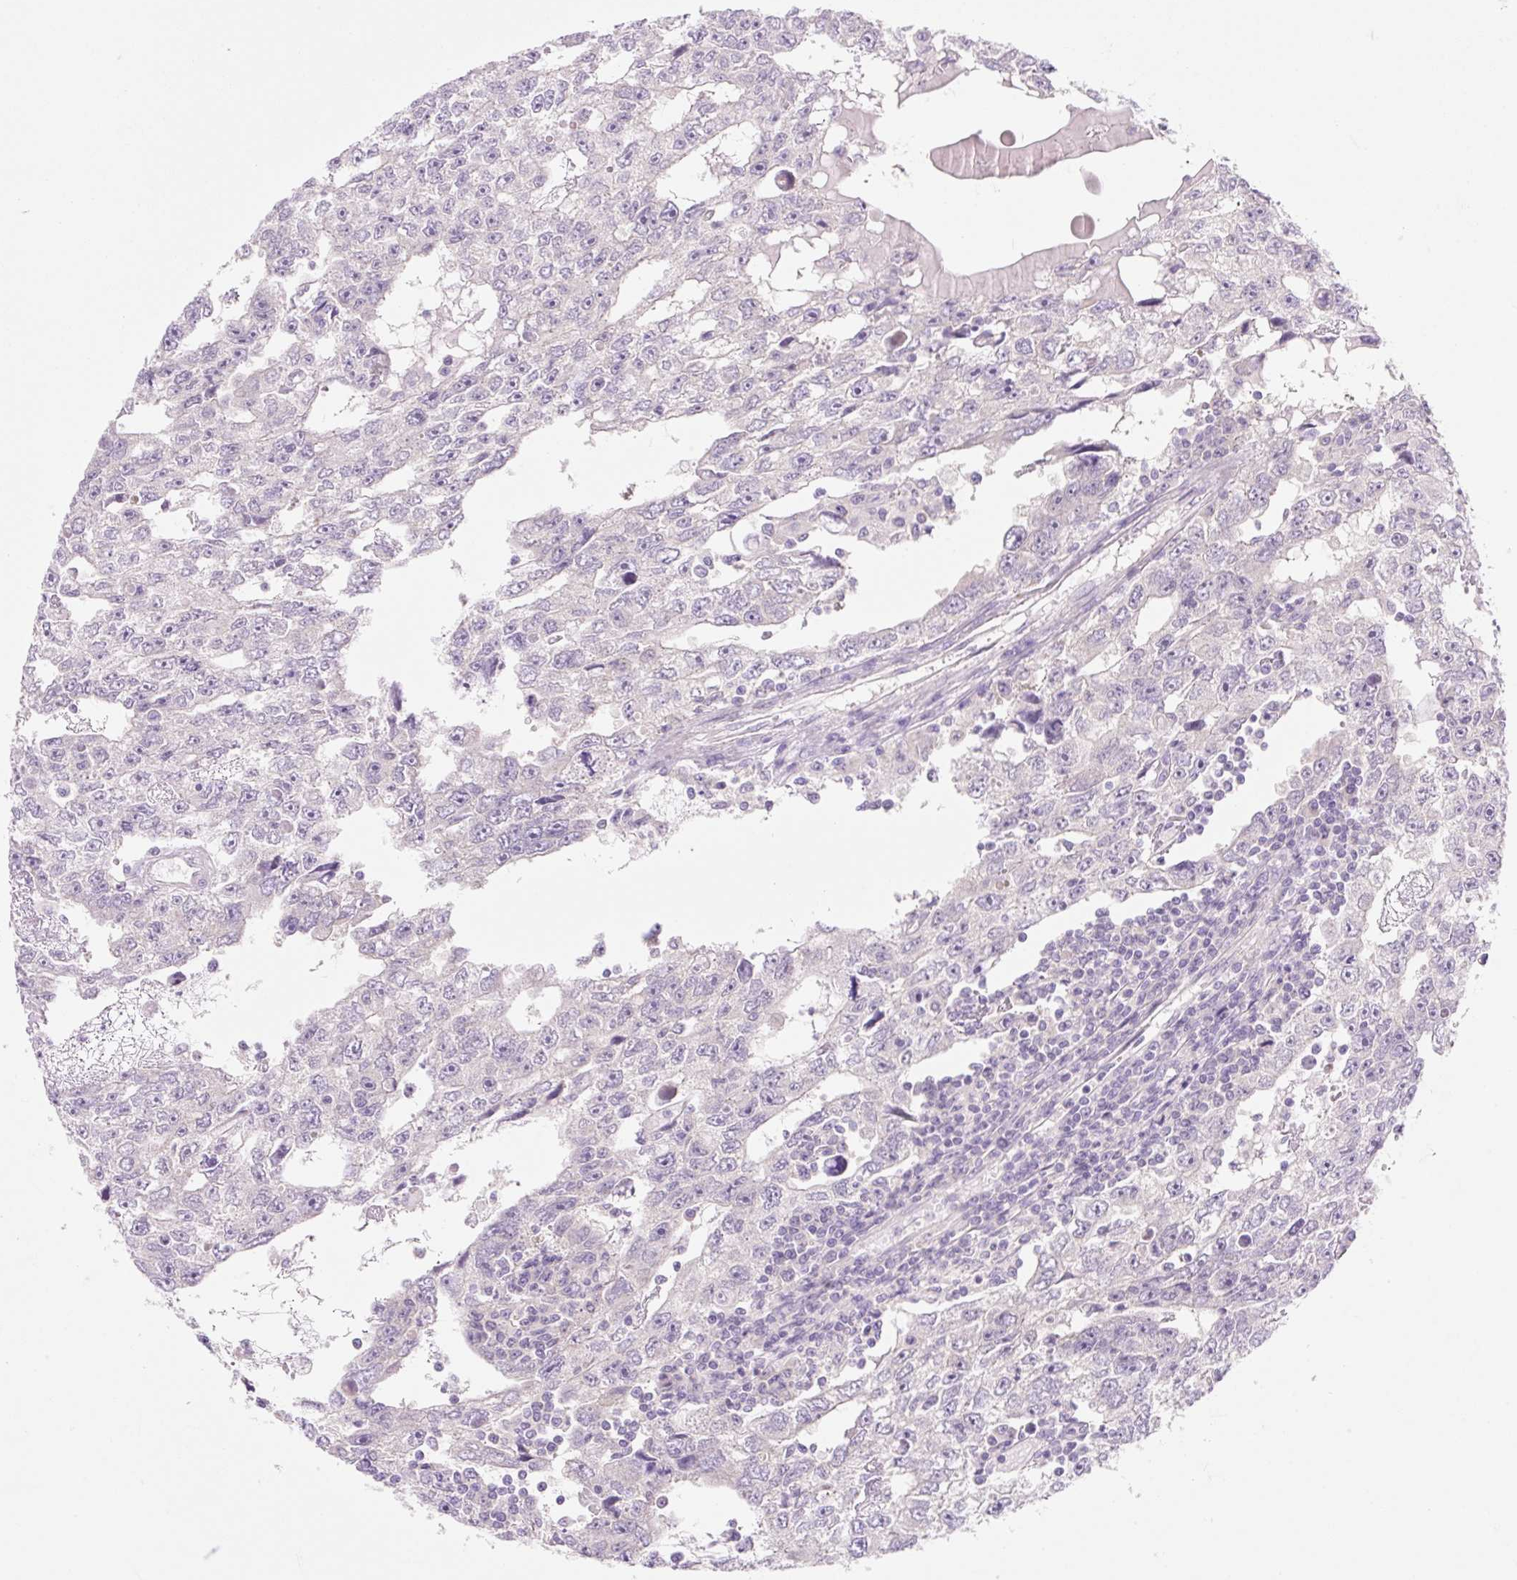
{"staining": {"intensity": "negative", "quantity": "none", "location": "none"}, "tissue": "testis cancer", "cell_type": "Tumor cells", "image_type": "cancer", "snomed": [{"axis": "morphology", "description": "Carcinoma, Embryonal, NOS"}, {"axis": "topography", "description": "Testis"}], "caption": "Immunohistochemistry (IHC) photomicrograph of neoplastic tissue: testis cancer stained with DAB demonstrates no significant protein staining in tumor cells. Nuclei are stained in blue.", "gene": "CELF6", "patient": {"sex": "male", "age": 20}}